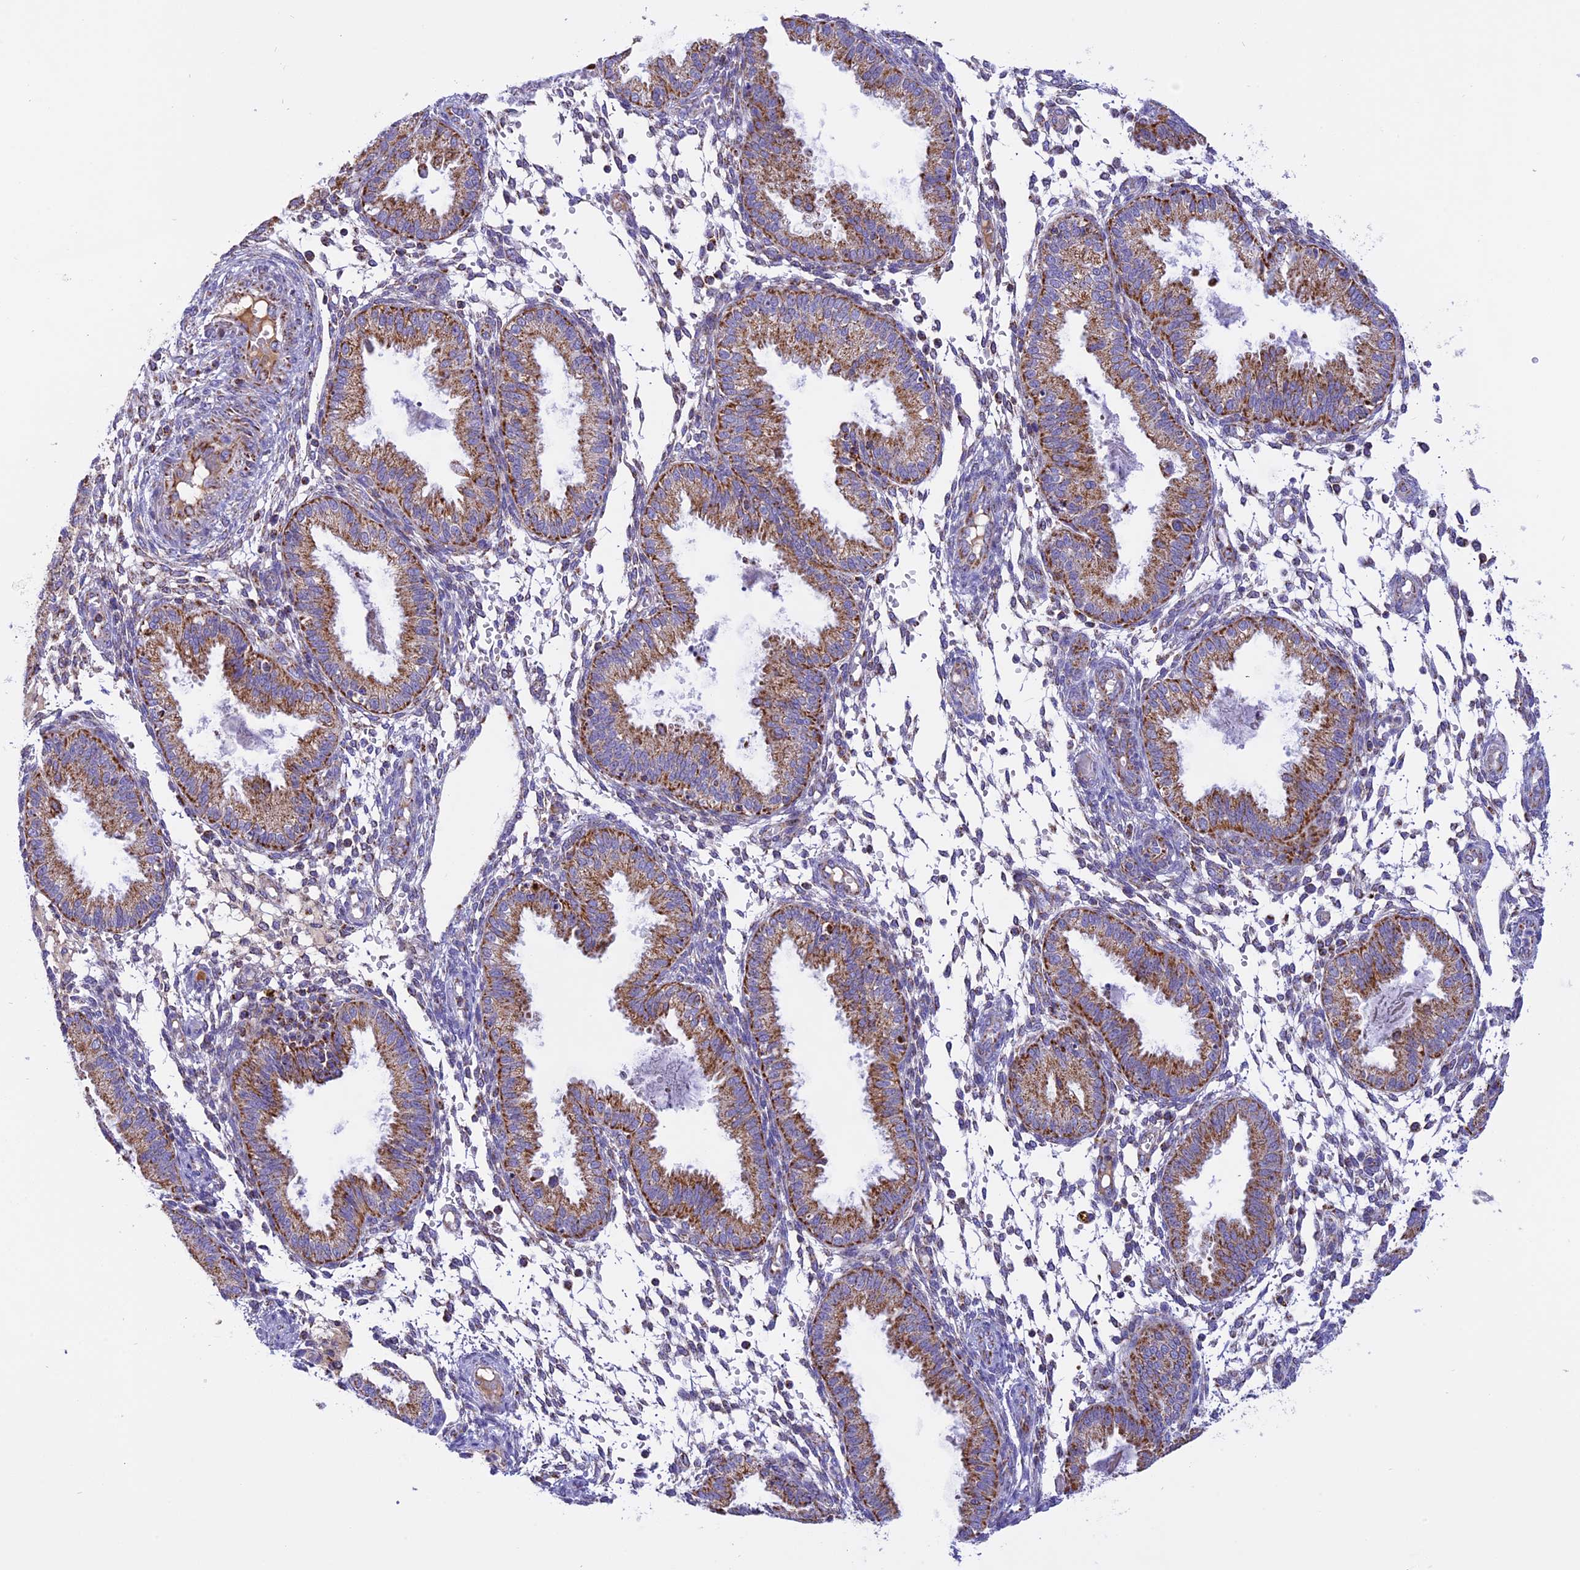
{"staining": {"intensity": "moderate", "quantity": "25%-75%", "location": "cytoplasmic/membranous"}, "tissue": "endometrium", "cell_type": "Cells in endometrial stroma", "image_type": "normal", "snomed": [{"axis": "morphology", "description": "Normal tissue, NOS"}, {"axis": "topography", "description": "Endometrium"}], "caption": "Immunohistochemistry (IHC) histopathology image of benign endometrium: human endometrium stained using IHC demonstrates medium levels of moderate protein expression localized specifically in the cytoplasmic/membranous of cells in endometrial stroma, appearing as a cytoplasmic/membranous brown color.", "gene": "KCNG1", "patient": {"sex": "female", "age": 33}}